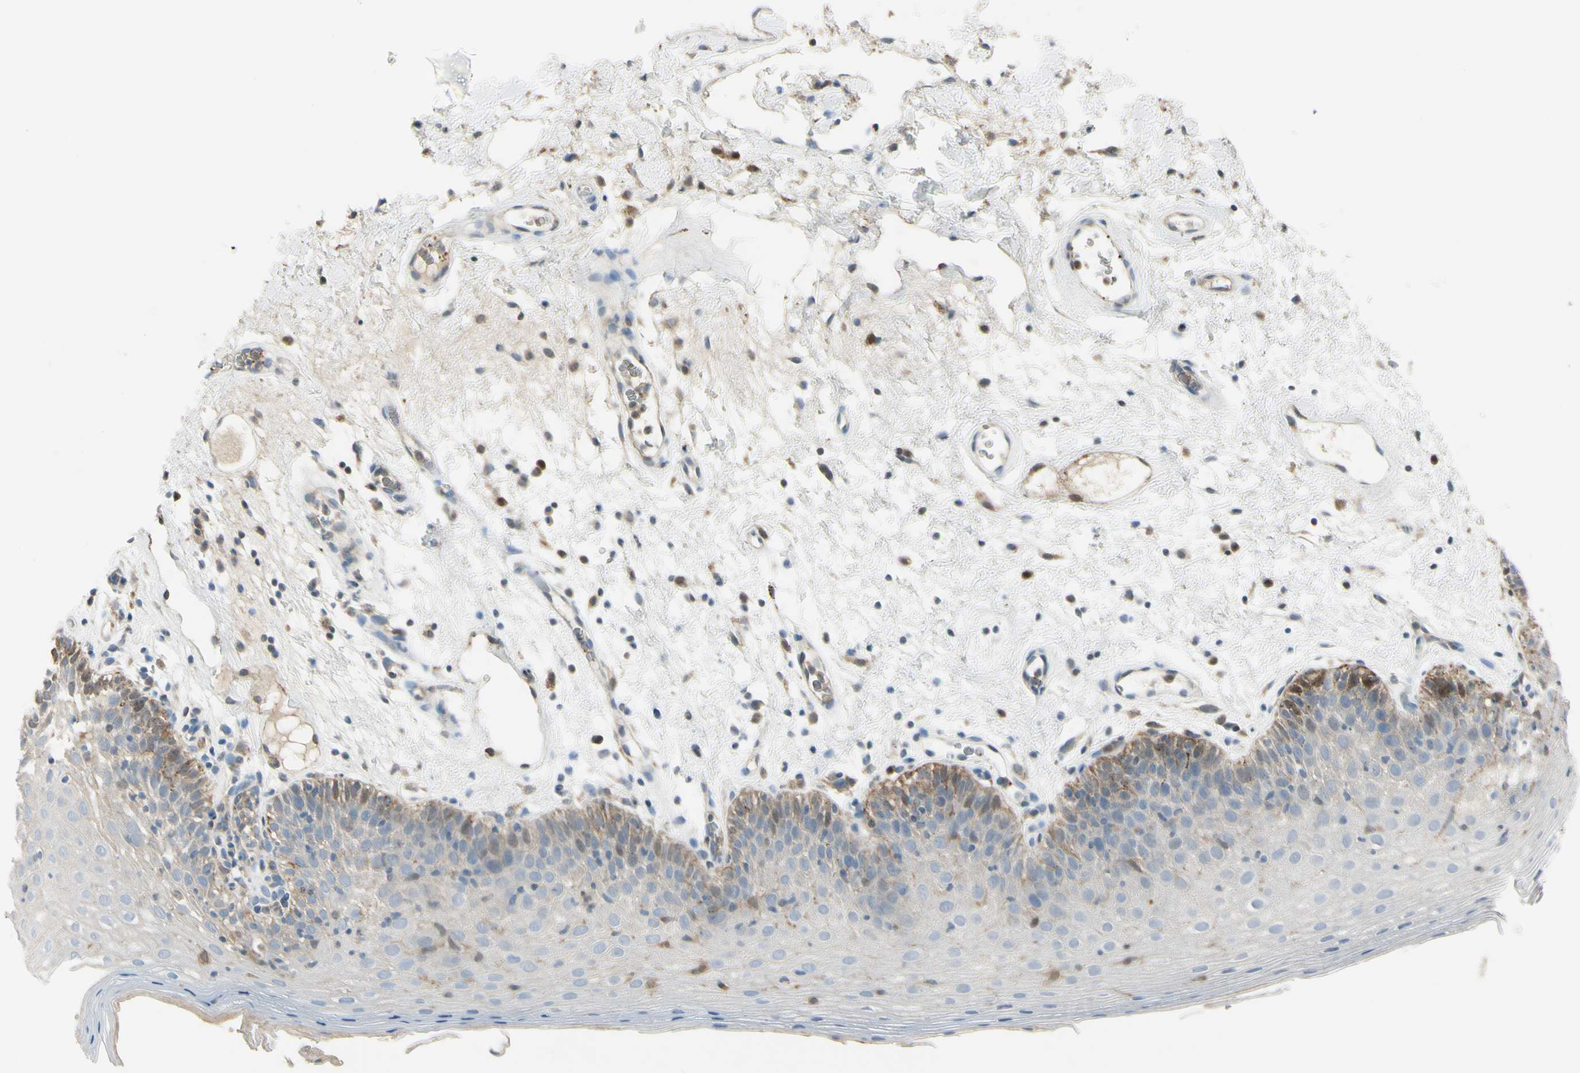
{"staining": {"intensity": "moderate", "quantity": "<25%", "location": "cytoplasmic/membranous"}, "tissue": "oral mucosa", "cell_type": "Squamous epithelial cells", "image_type": "normal", "snomed": [{"axis": "morphology", "description": "Normal tissue, NOS"}, {"axis": "morphology", "description": "Squamous cell carcinoma, NOS"}, {"axis": "topography", "description": "Skeletal muscle"}, {"axis": "topography", "description": "Oral tissue"}, {"axis": "topography", "description": "Head-Neck"}], "caption": "Immunohistochemistry (IHC) histopathology image of normal oral mucosa stained for a protein (brown), which reveals low levels of moderate cytoplasmic/membranous positivity in approximately <25% of squamous epithelial cells.", "gene": "CYRIB", "patient": {"sex": "male", "age": 71}}